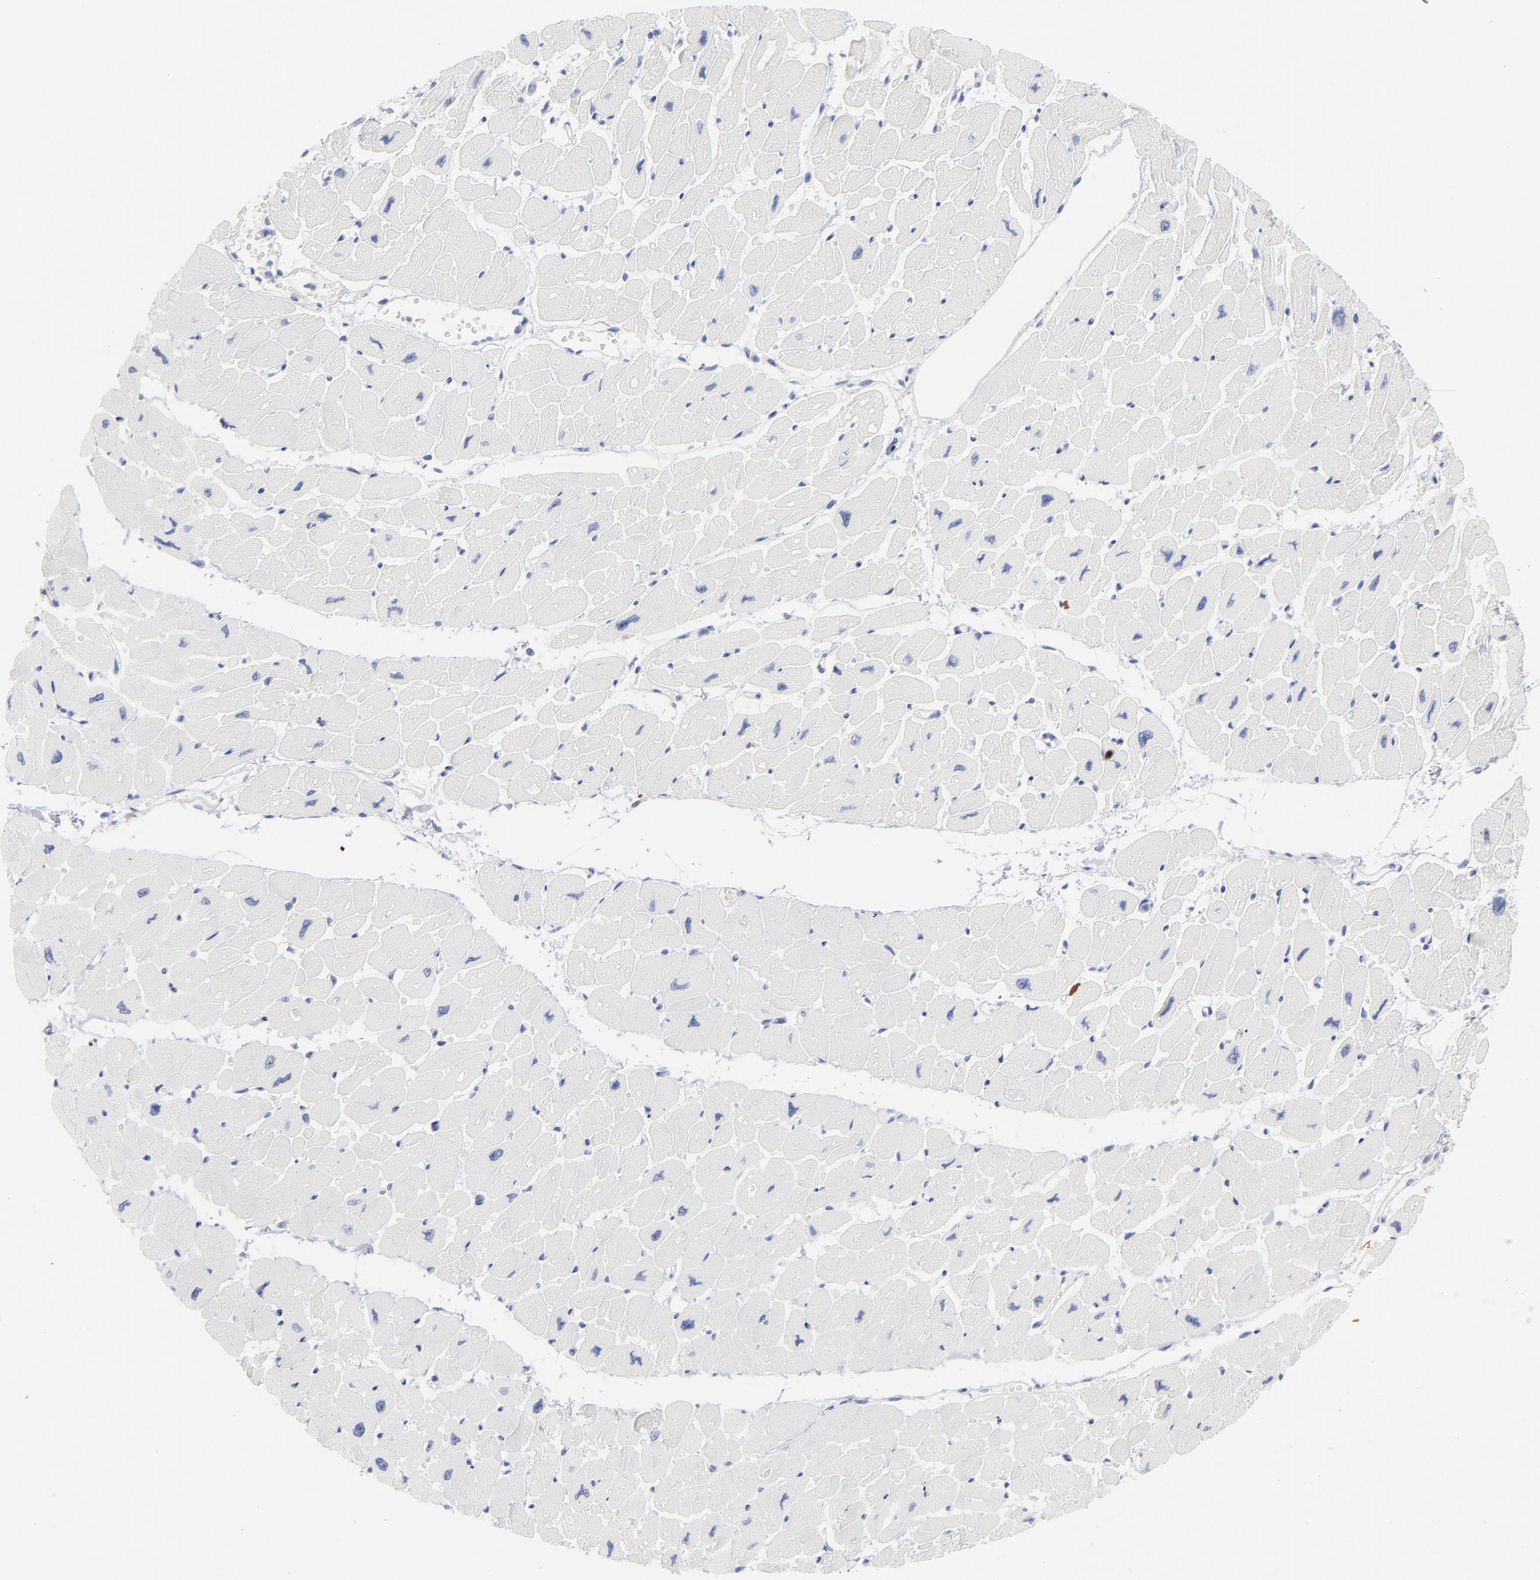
{"staining": {"intensity": "negative", "quantity": "none", "location": "none"}, "tissue": "heart muscle", "cell_type": "Cardiomyocytes", "image_type": "normal", "snomed": [{"axis": "morphology", "description": "Normal tissue, NOS"}, {"axis": "topography", "description": "Heart"}], "caption": "Histopathology image shows no protein expression in cardiomyocytes of benign heart muscle. (Brightfield microscopy of DAB IHC at high magnification).", "gene": "IFIT2", "patient": {"sex": "female", "age": 54}}